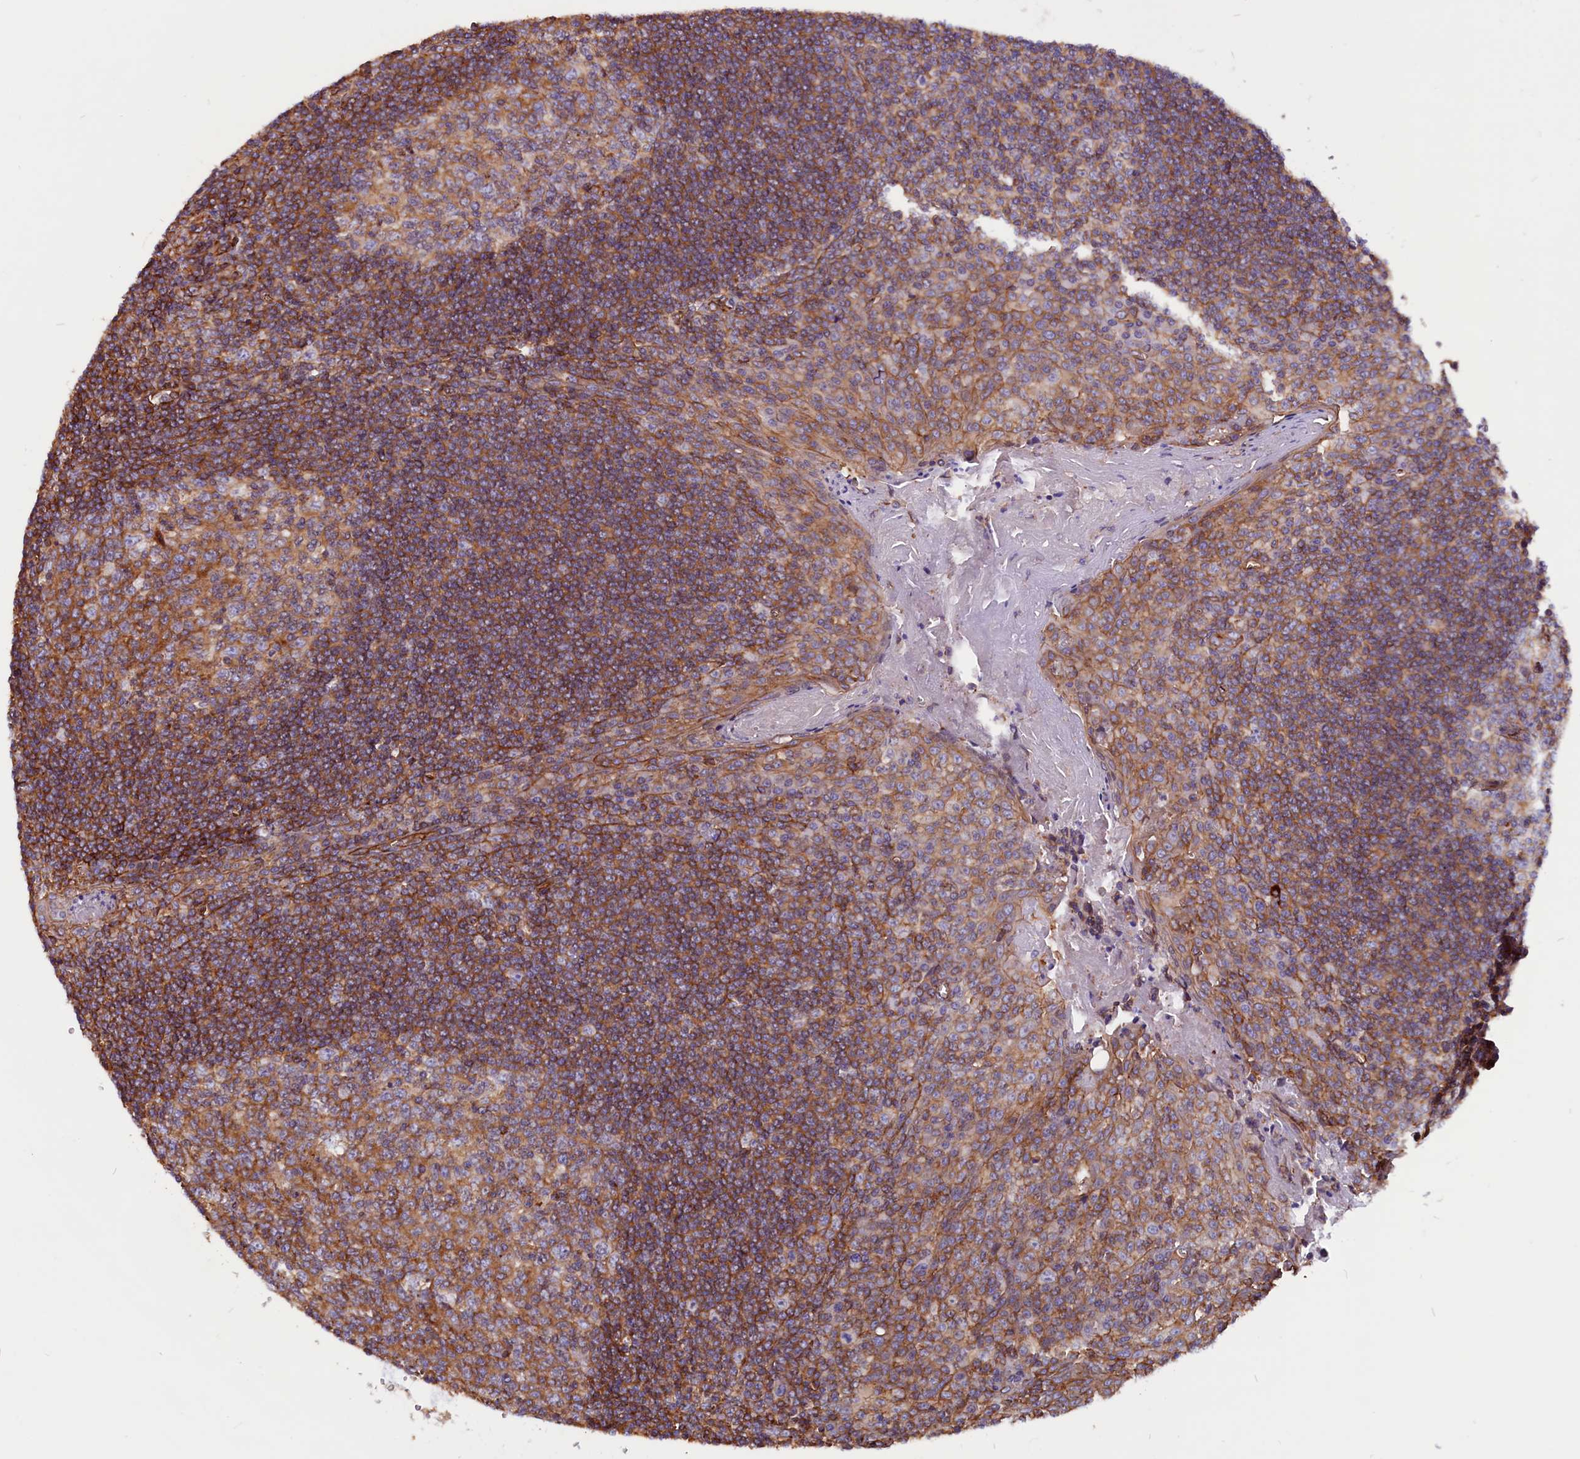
{"staining": {"intensity": "moderate", "quantity": ">75%", "location": "cytoplasmic/membranous"}, "tissue": "tonsil", "cell_type": "Germinal center cells", "image_type": "normal", "snomed": [{"axis": "morphology", "description": "Normal tissue, NOS"}, {"axis": "topography", "description": "Tonsil"}], "caption": "Brown immunohistochemical staining in benign human tonsil exhibits moderate cytoplasmic/membranous expression in about >75% of germinal center cells.", "gene": "ZNF749", "patient": {"sex": "male", "age": 27}}